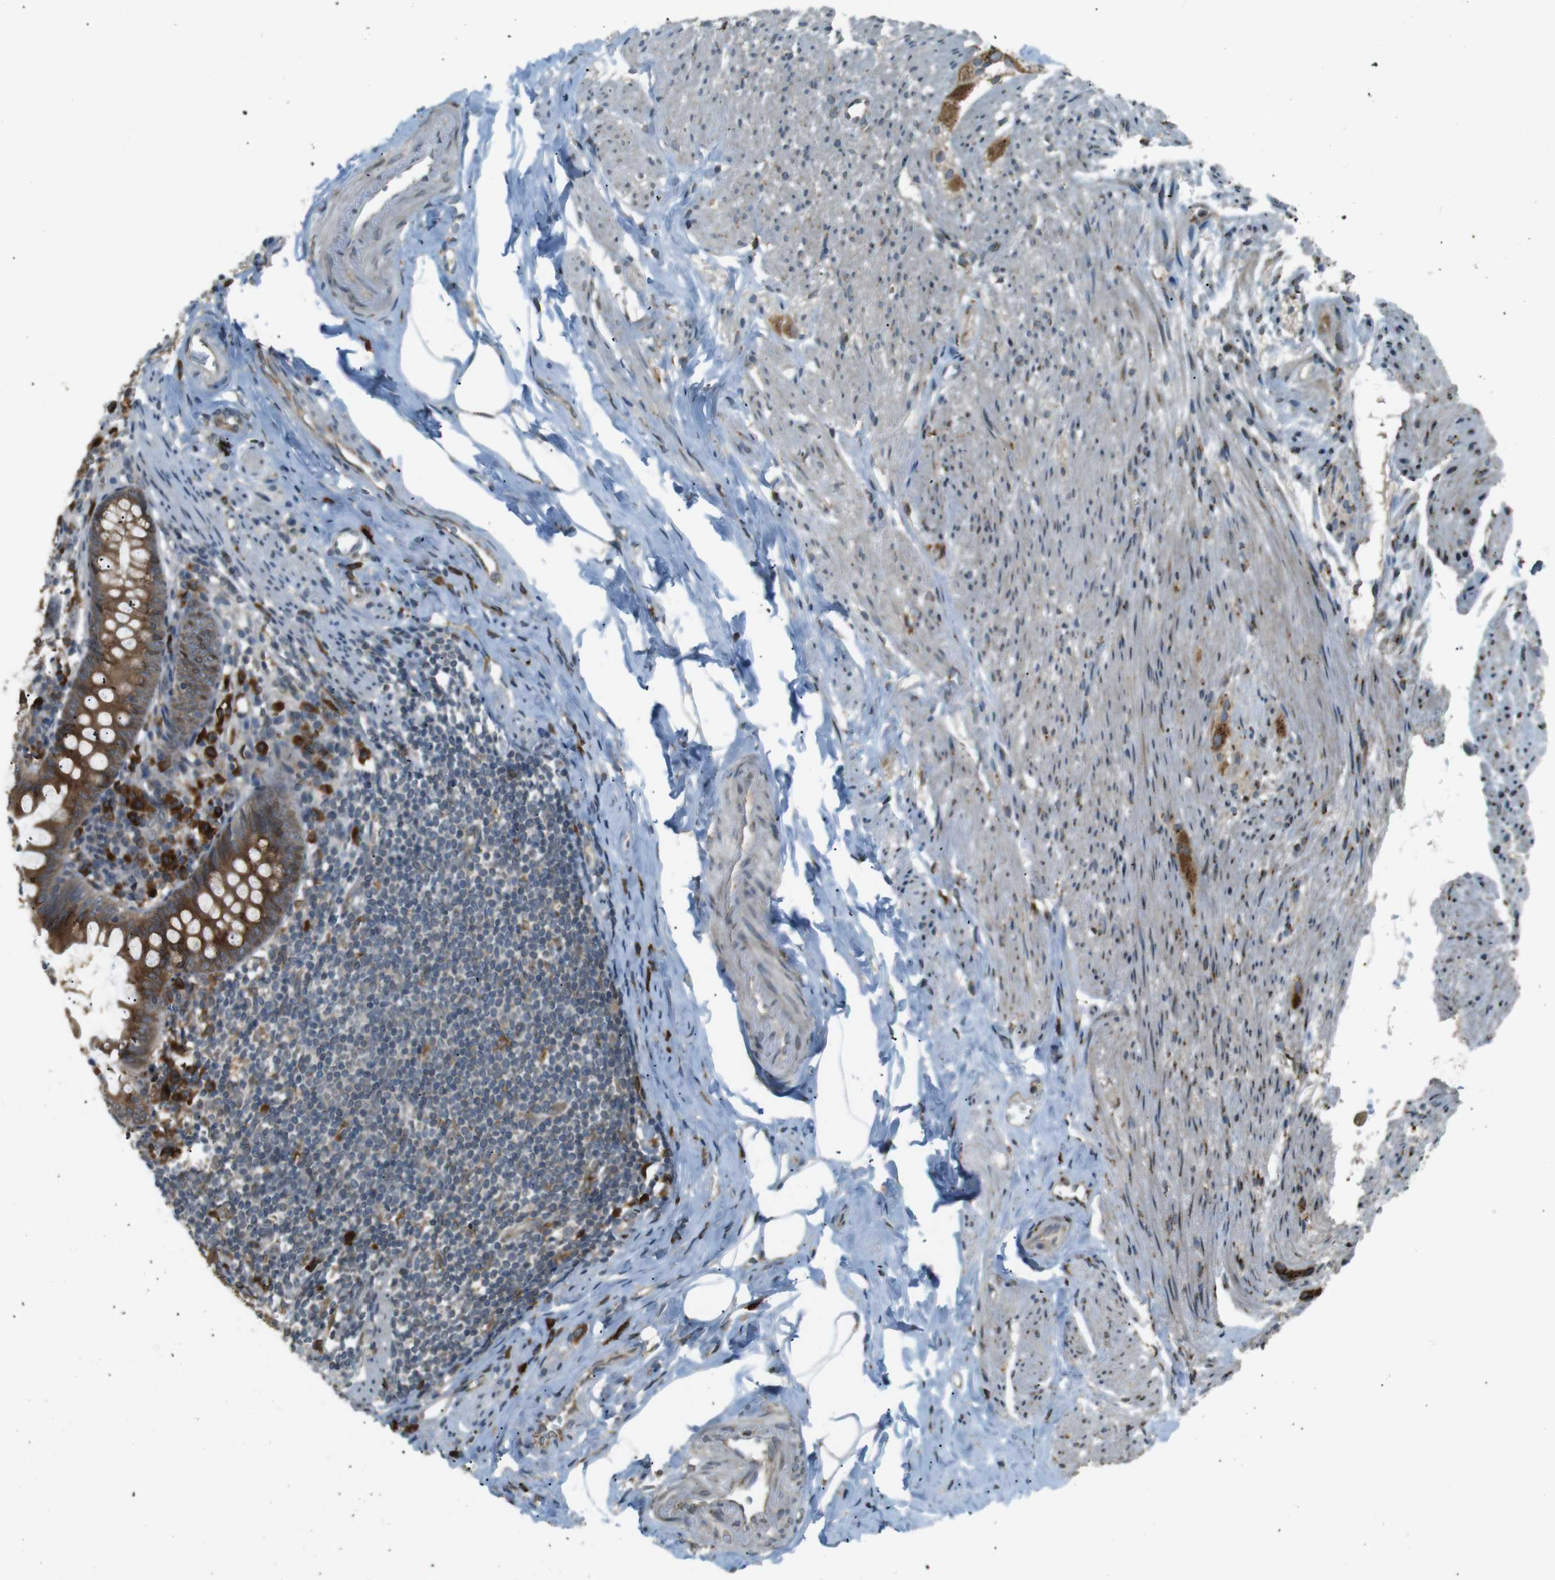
{"staining": {"intensity": "strong", "quantity": ">75%", "location": "cytoplasmic/membranous"}, "tissue": "appendix", "cell_type": "Glandular cells", "image_type": "normal", "snomed": [{"axis": "morphology", "description": "Normal tissue, NOS"}, {"axis": "topography", "description": "Appendix"}], "caption": "IHC (DAB) staining of unremarkable human appendix demonstrates strong cytoplasmic/membranous protein positivity in approximately >75% of glandular cells.", "gene": "TMED4", "patient": {"sex": "female", "age": 77}}